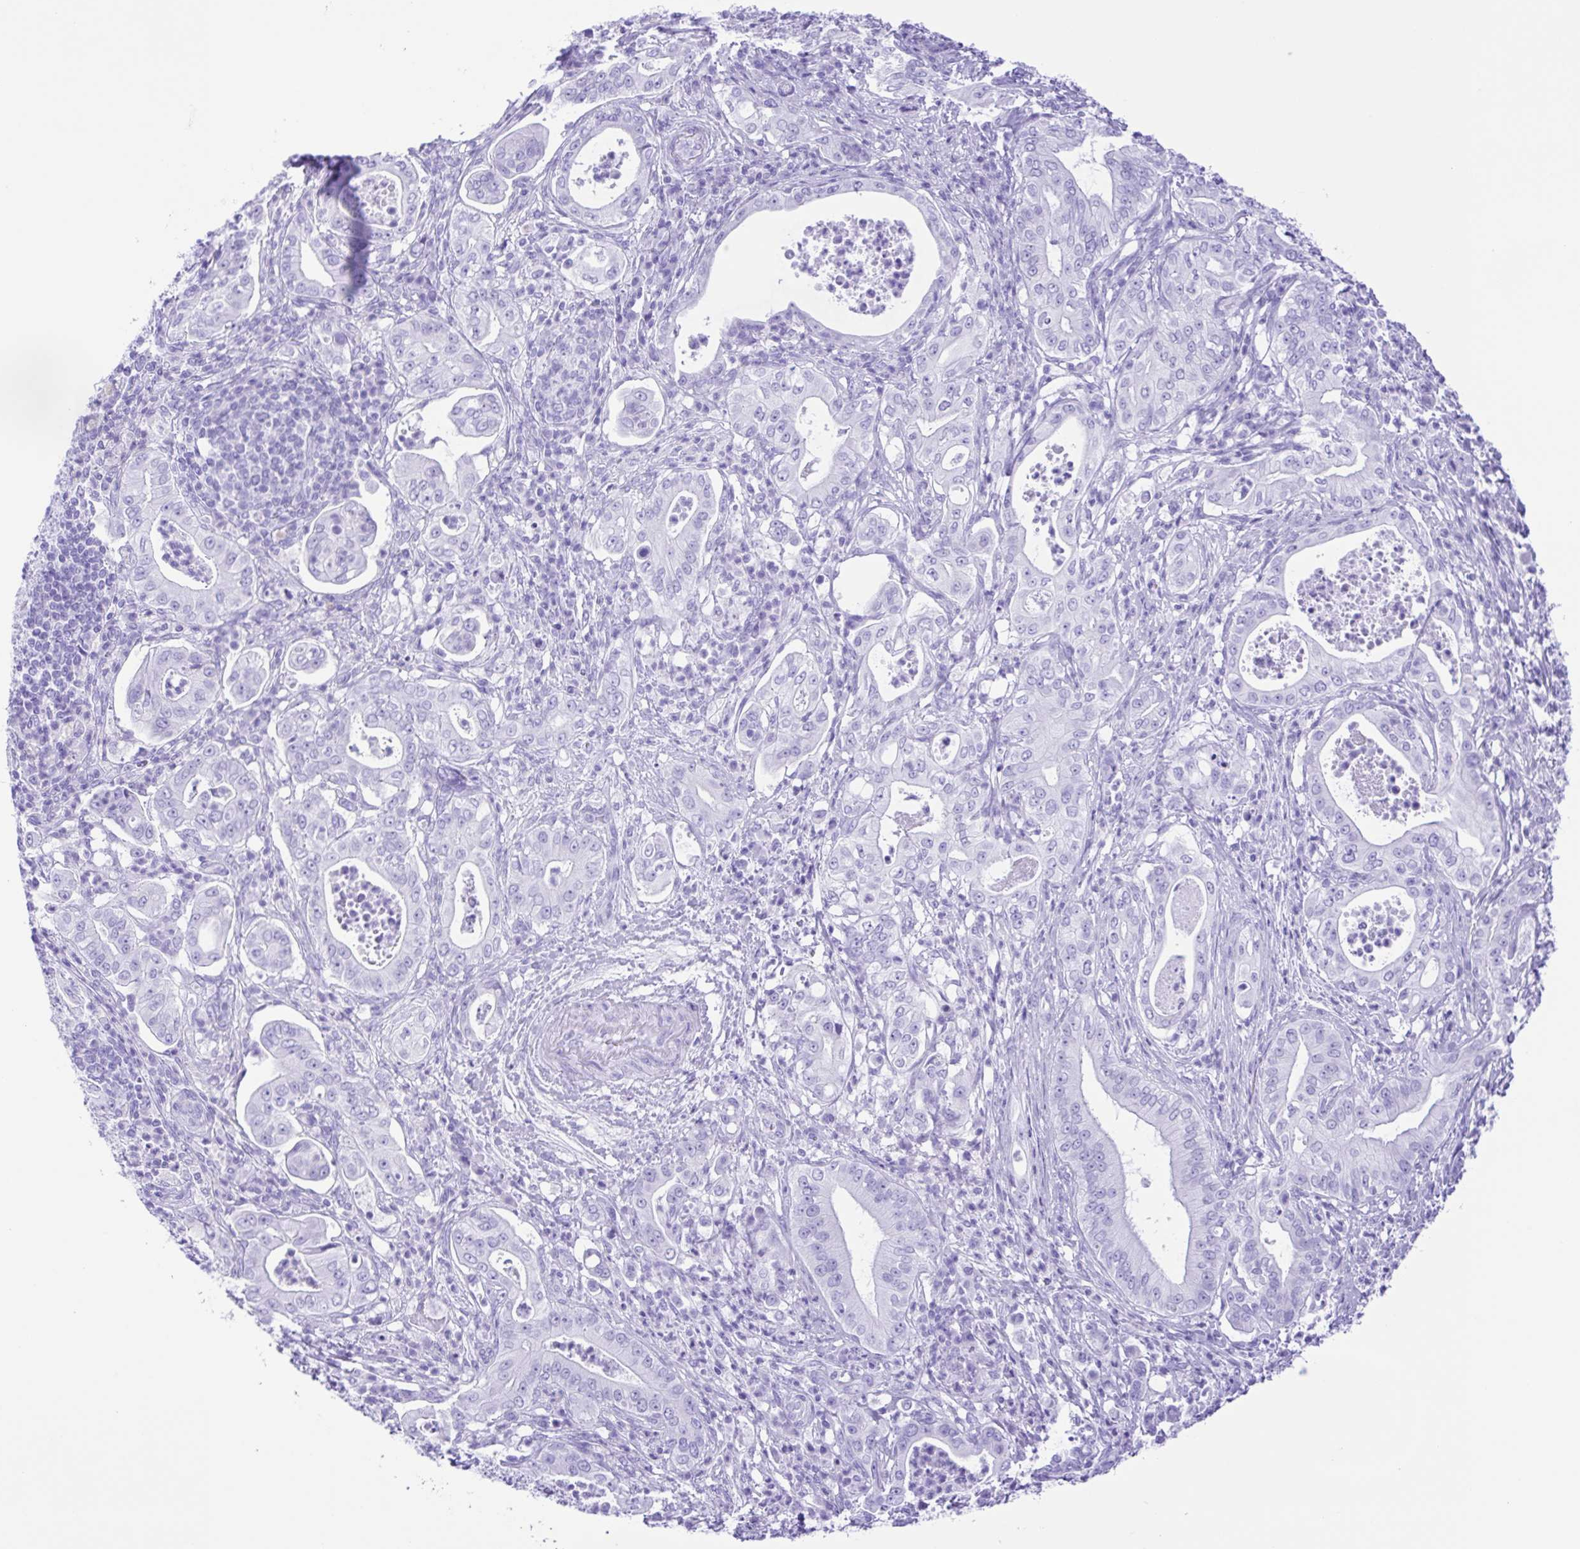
{"staining": {"intensity": "negative", "quantity": "none", "location": "none"}, "tissue": "pancreatic cancer", "cell_type": "Tumor cells", "image_type": "cancer", "snomed": [{"axis": "morphology", "description": "Adenocarcinoma, NOS"}, {"axis": "topography", "description": "Pancreas"}], "caption": "Immunohistochemical staining of human pancreatic cancer (adenocarcinoma) exhibits no significant staining in tumor cells.", "gene": "ERP27", "patient": {"sex": "male", "age": 71}}